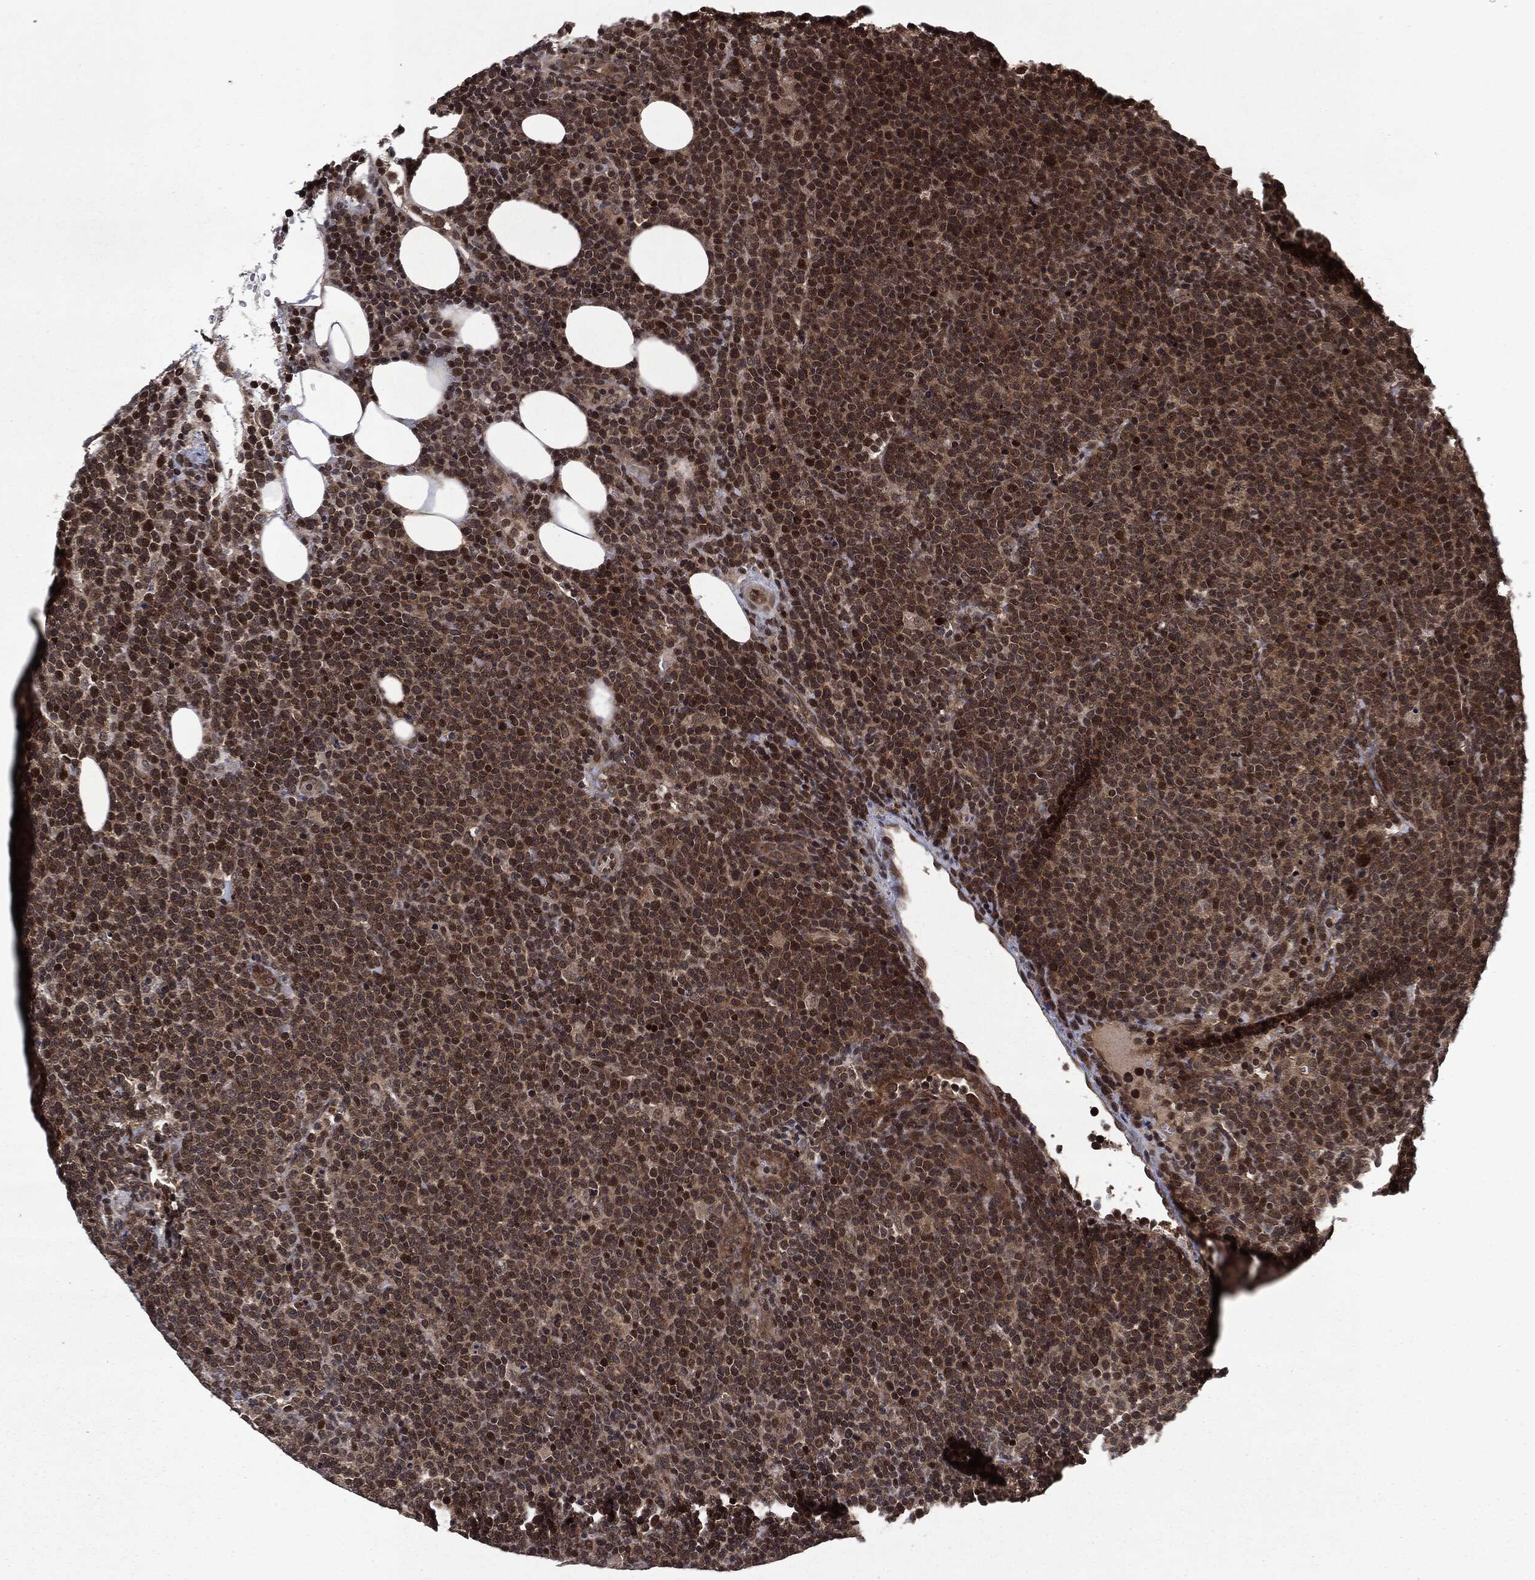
{"staining": {"intensity": "strong", "quantity": "25%-75%", "location": "cytoplasmic/membranous,nuclear"}, "tissue": "lymphoma", "cell_type": "Tumor cells", "image_type": "cancer", "snomed": [{"axis": "morphology", "description": "Malignant lymphoma, non-Hodgkin's type, High grade"}, {"axis": "topography", "description": "Lymph node"}], "caption": "Strong cytoplasmic/membranous and nuclear staining for a protein is seen in about 25%-75% of tumor cells of high-grade malignant lymphoma, non-Hodgkin's type using IHC.", "gene": "STAU2", "patient": {"sex": "male", "age": 61}}